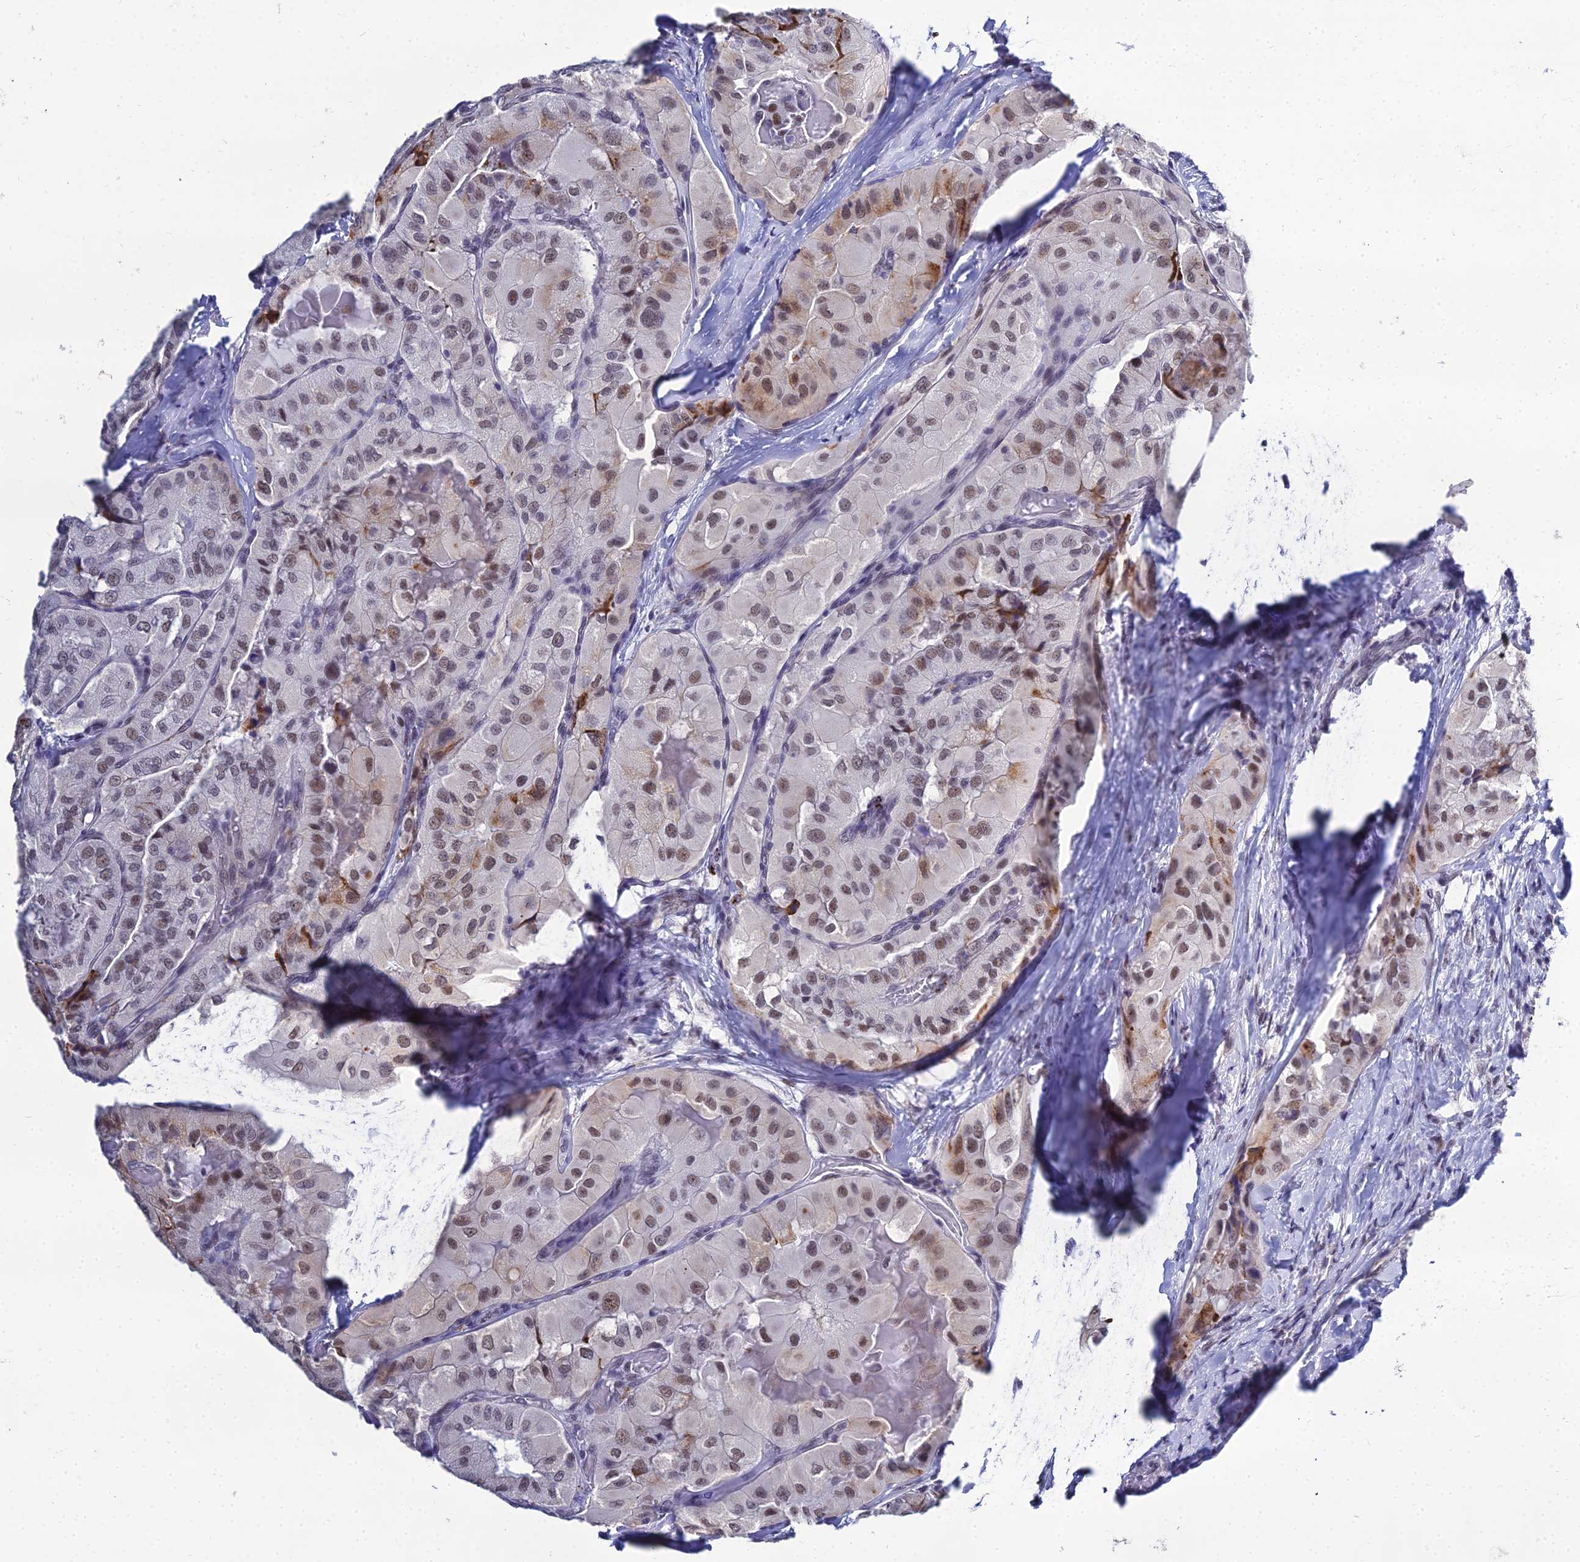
{"staining": {"intensity": "moderate", "quantity": ">75%", "location": "cytoplasmic/membranous,nuclear"}, "tissue": "thyroid cancer", "cell_type": "Tumor cells", "image_type": "cancer", "snomed": [{"axis": "morphology", "description": "Normal tissue, NOS"}, {"axis": "morphology", "description": "Papillary adenocarcinoma, NOS"}, {"axis": "topography", "description": "Thyroid gland"}], "caption": "Immunohistochemistry (IHC) (DAB (3,3'-diaminobenzidine)) staining of human papillary adenocarcinoma (thyroid) reveals moderate cytoplasmic/membranous and nuclear protein positivity in about >75% of tumor cells.", "gene": "PPP4R2", "patient": {"sex": "female", "age": 59}}